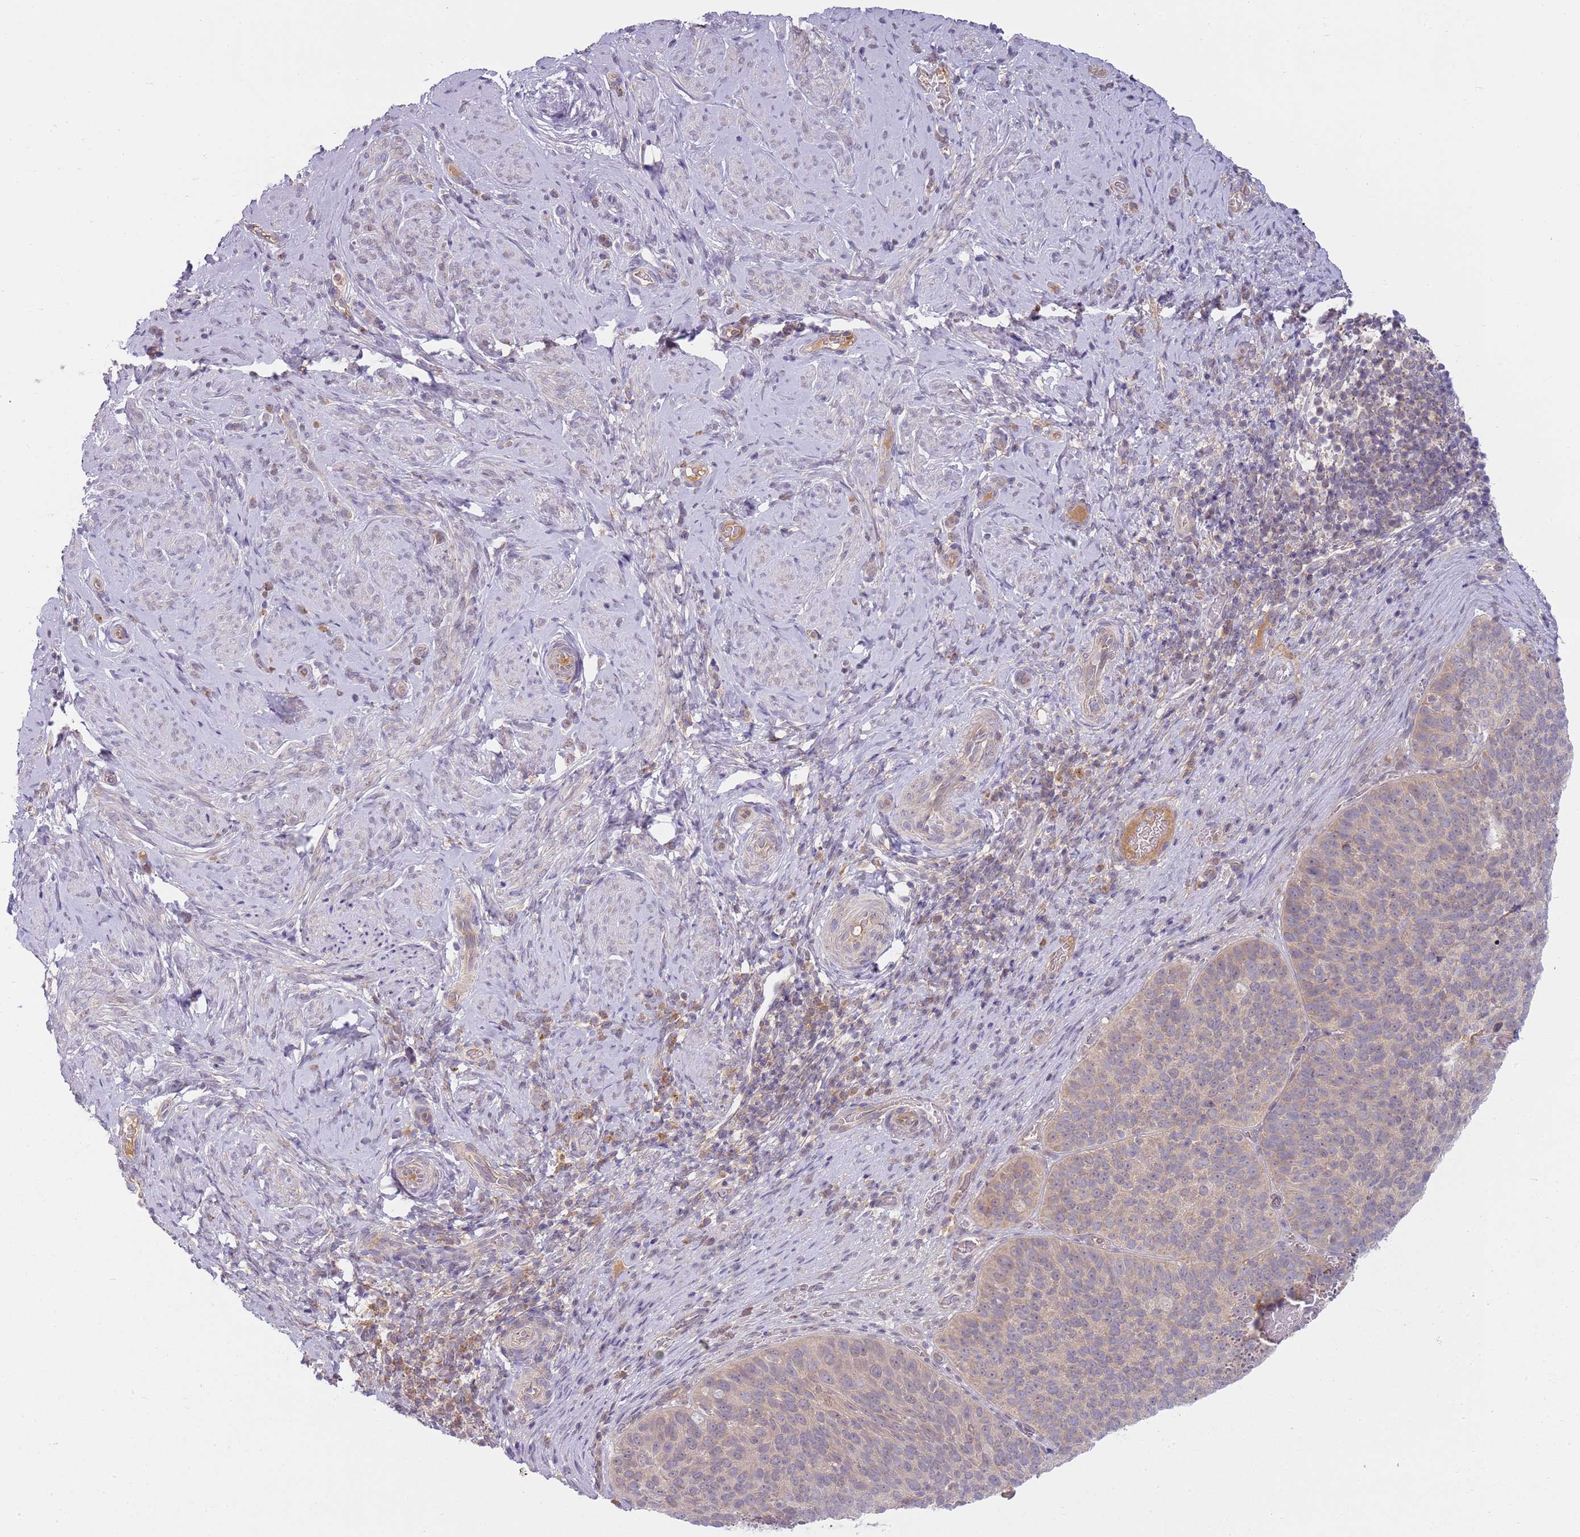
{"staining": {"intensity": "weak", "quantity": "<25%", "location": "cytoplasmic/membranous"}, "tissue": "cervical cancer", "cell_type": "Tumor cells", "image_type": "cancer", "snomed": [{"axis": "morphology", "description": "Squamous cell carcinoma, NOS"}, {"axis": "topography", "description": "Cervix"}], "caption": "This is an immunohistochemistry (IHC) image of human cervical squamous cell carcinoma. There is no staining in tumor cells.", "gene": "SKOR2", "patient": {"sex": "female", "age": 80}}